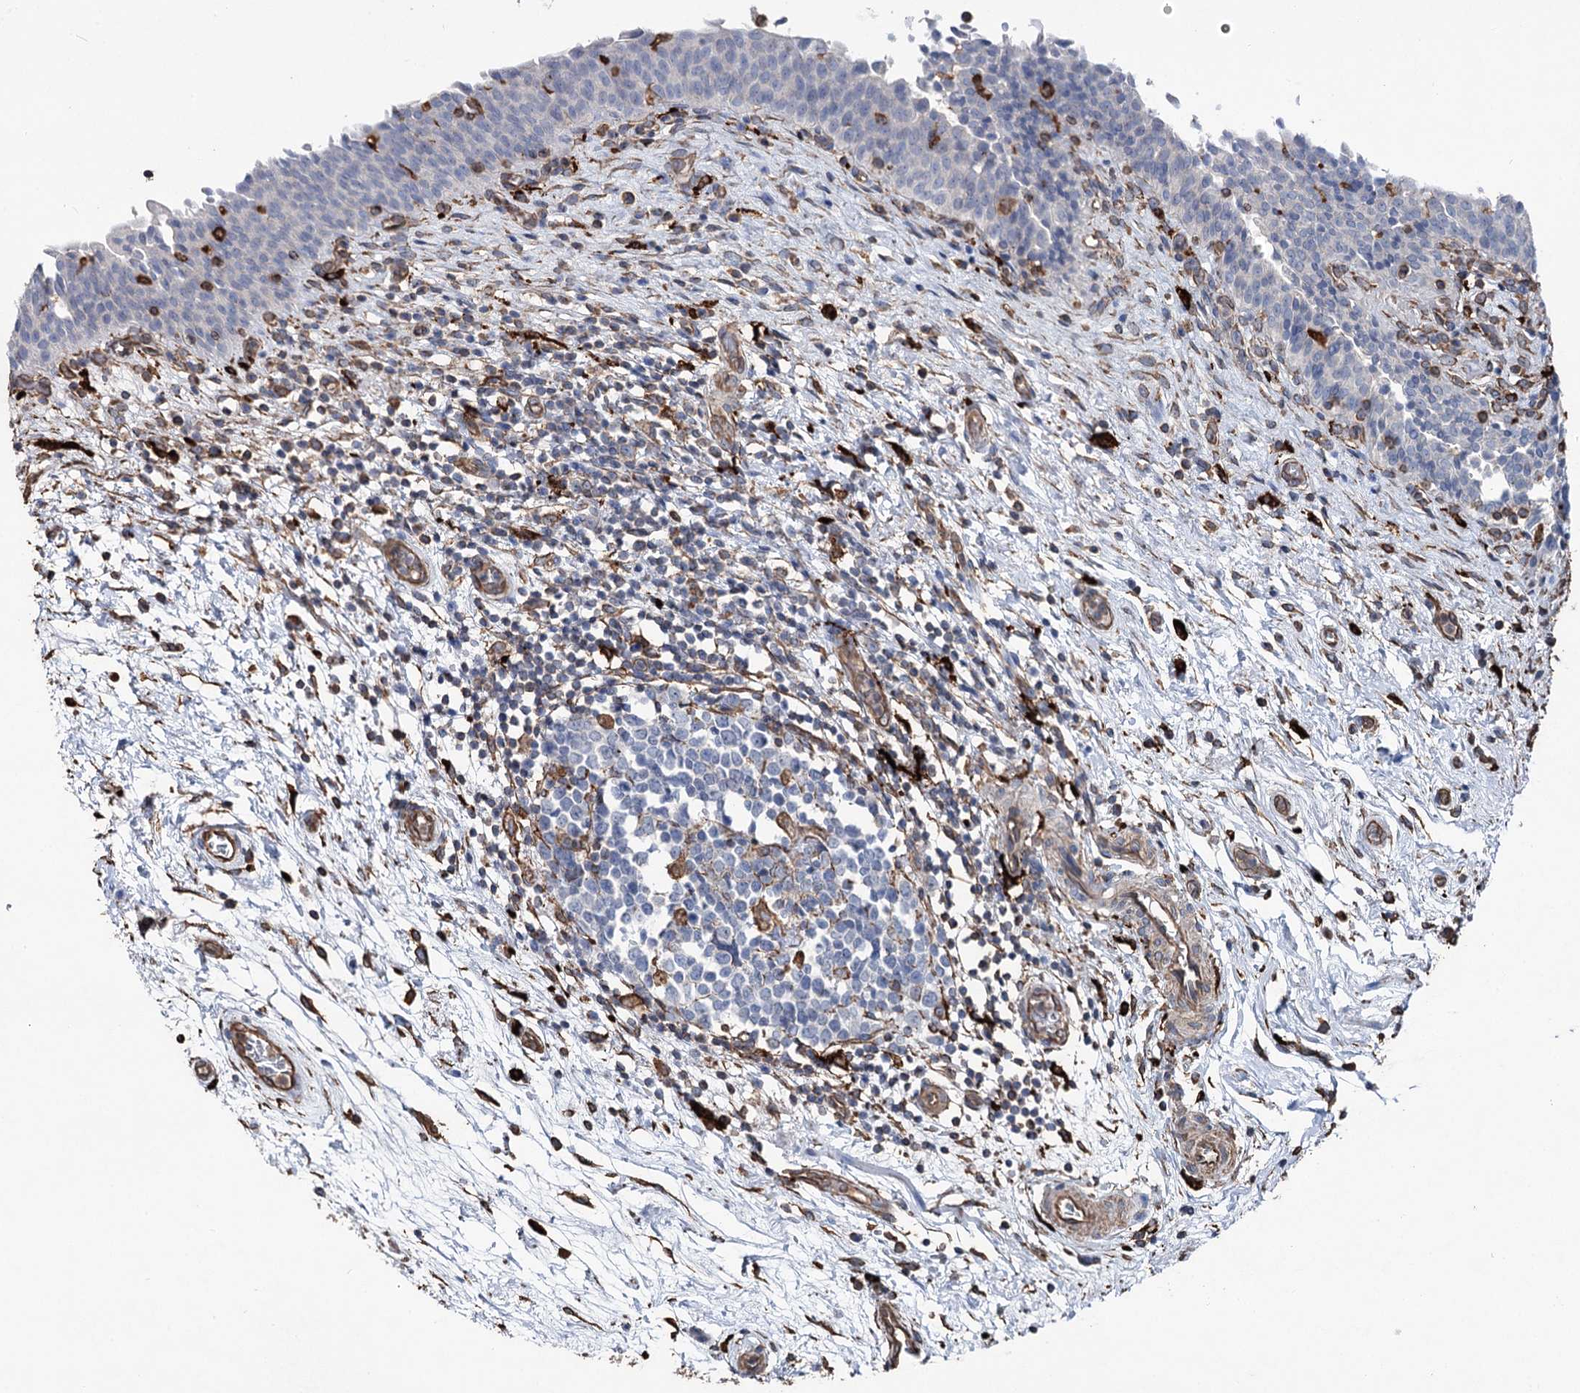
{"staining": {"intensity": "negative", "quantity": "none", "location": "none"}, "tissue": "urinary bladder", "cell_type": "Urothelial cells", "image_type": "normal", "snomed": [{"axis": "morphology", "description": "Normal tissue, NOS"}, {"axis": "topography", "description": "Urinary bladder"}], "caption": "An IHC histopathology image of unremarkable urinary bladder is shown. There is no staining in urothelial cells of urinary bladder. The staining is performed using DAB brown chromogen with nuclei counter-stained in using hematoxylin.", "gene": "CLEC4M", "patient": {"sex": "male", "age": 83}}